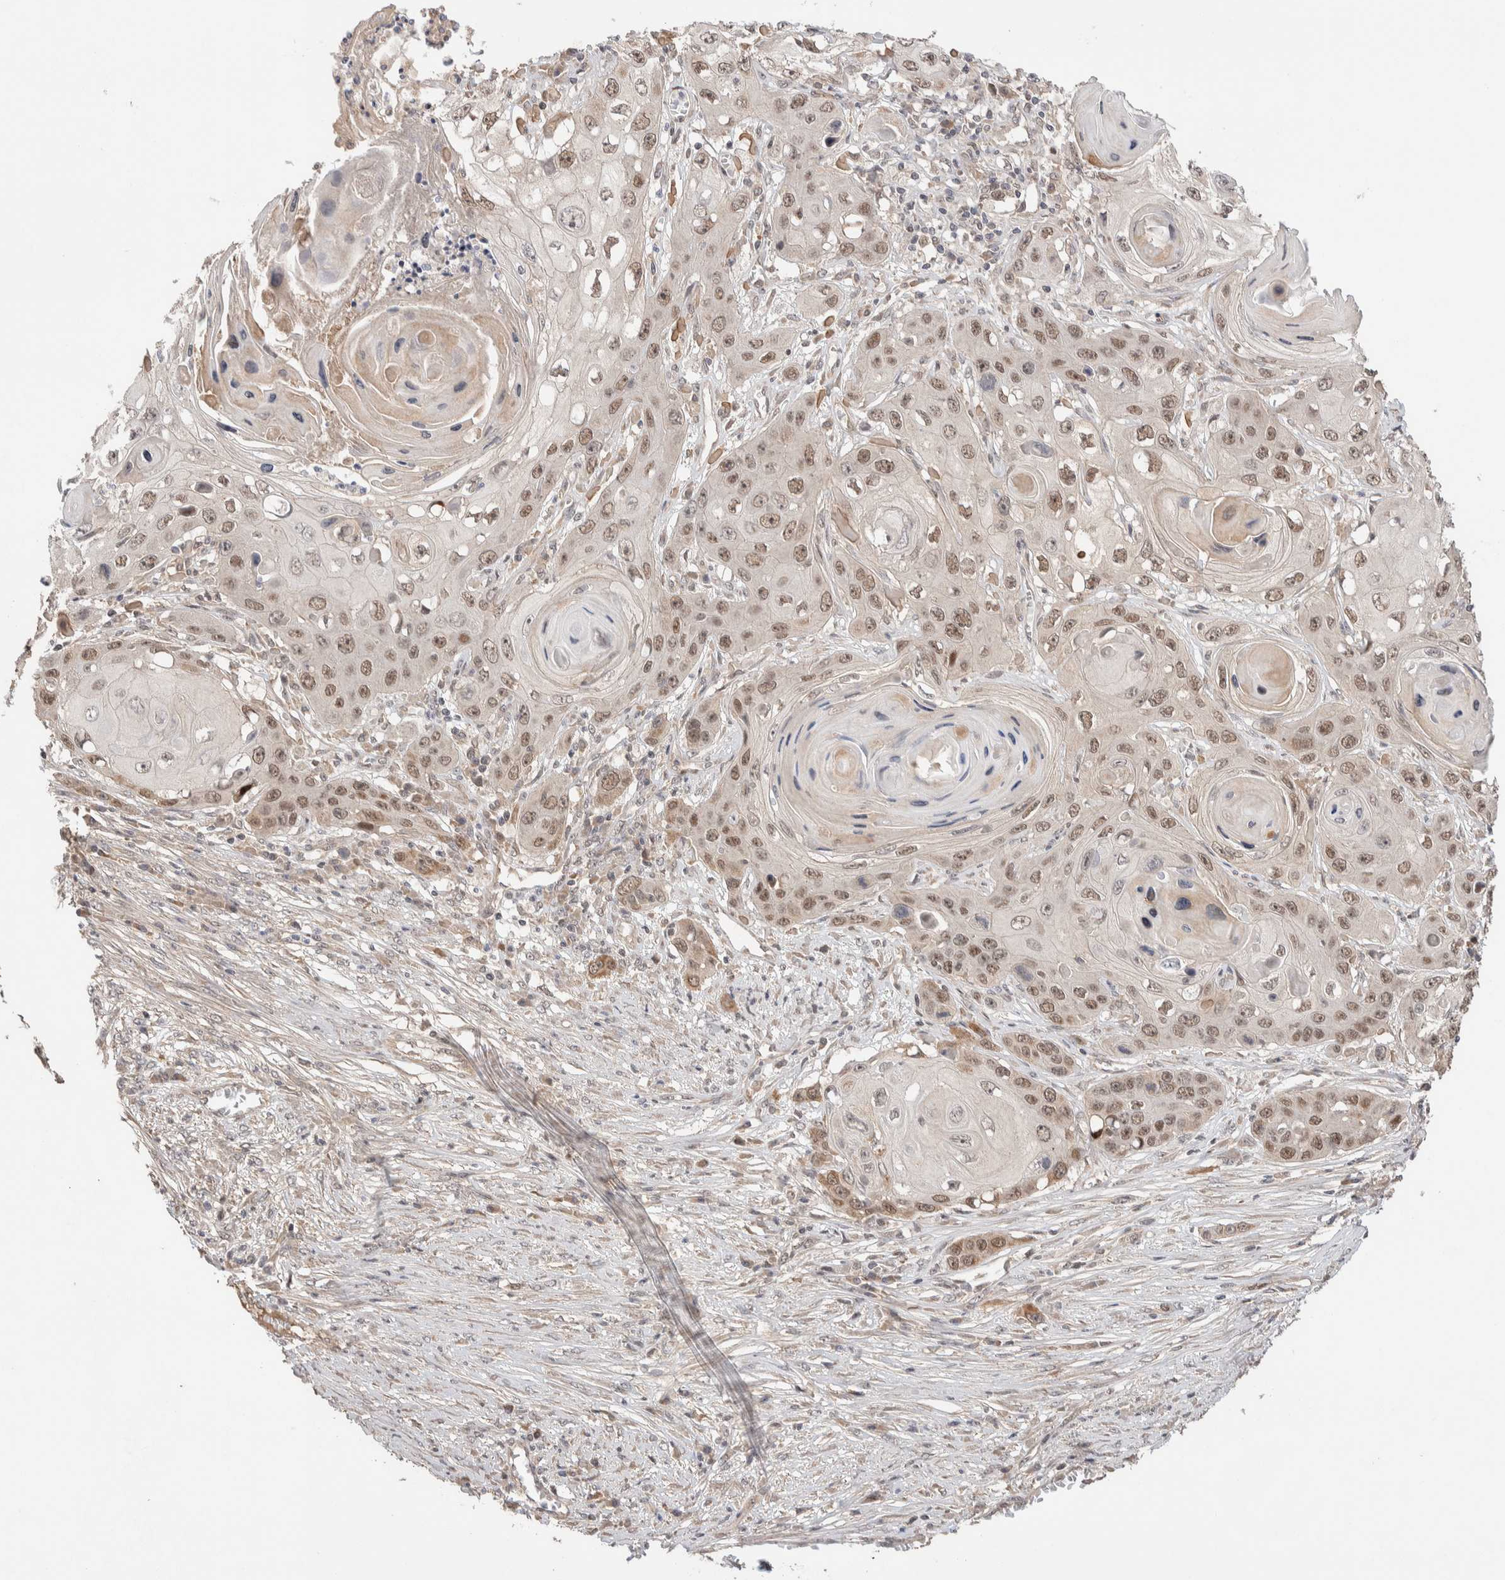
{"staining": {"intensity": "moderate", "quantity": "25%-75%", "location": "nuclear"}, "tissue": "skin cancer", "cell_type": "Tumor cells", "image_type": "cancer", "snomed": [{"axis": "morphology", "description": "Squamous cell carcinoma, NOS"}, {"axis": "topography", "description": "Skin"}], "caption": "Immunohistochemistry (IHC) image of human skin cancer (squamous cell carcinoma) stained for a protein (brown), which demonstrates medium levels of moderate nuclear expression in about 25%-75% of tumor cells.", "gene": "PRDM15", "patient": {"sex": "male", "age": 55}}